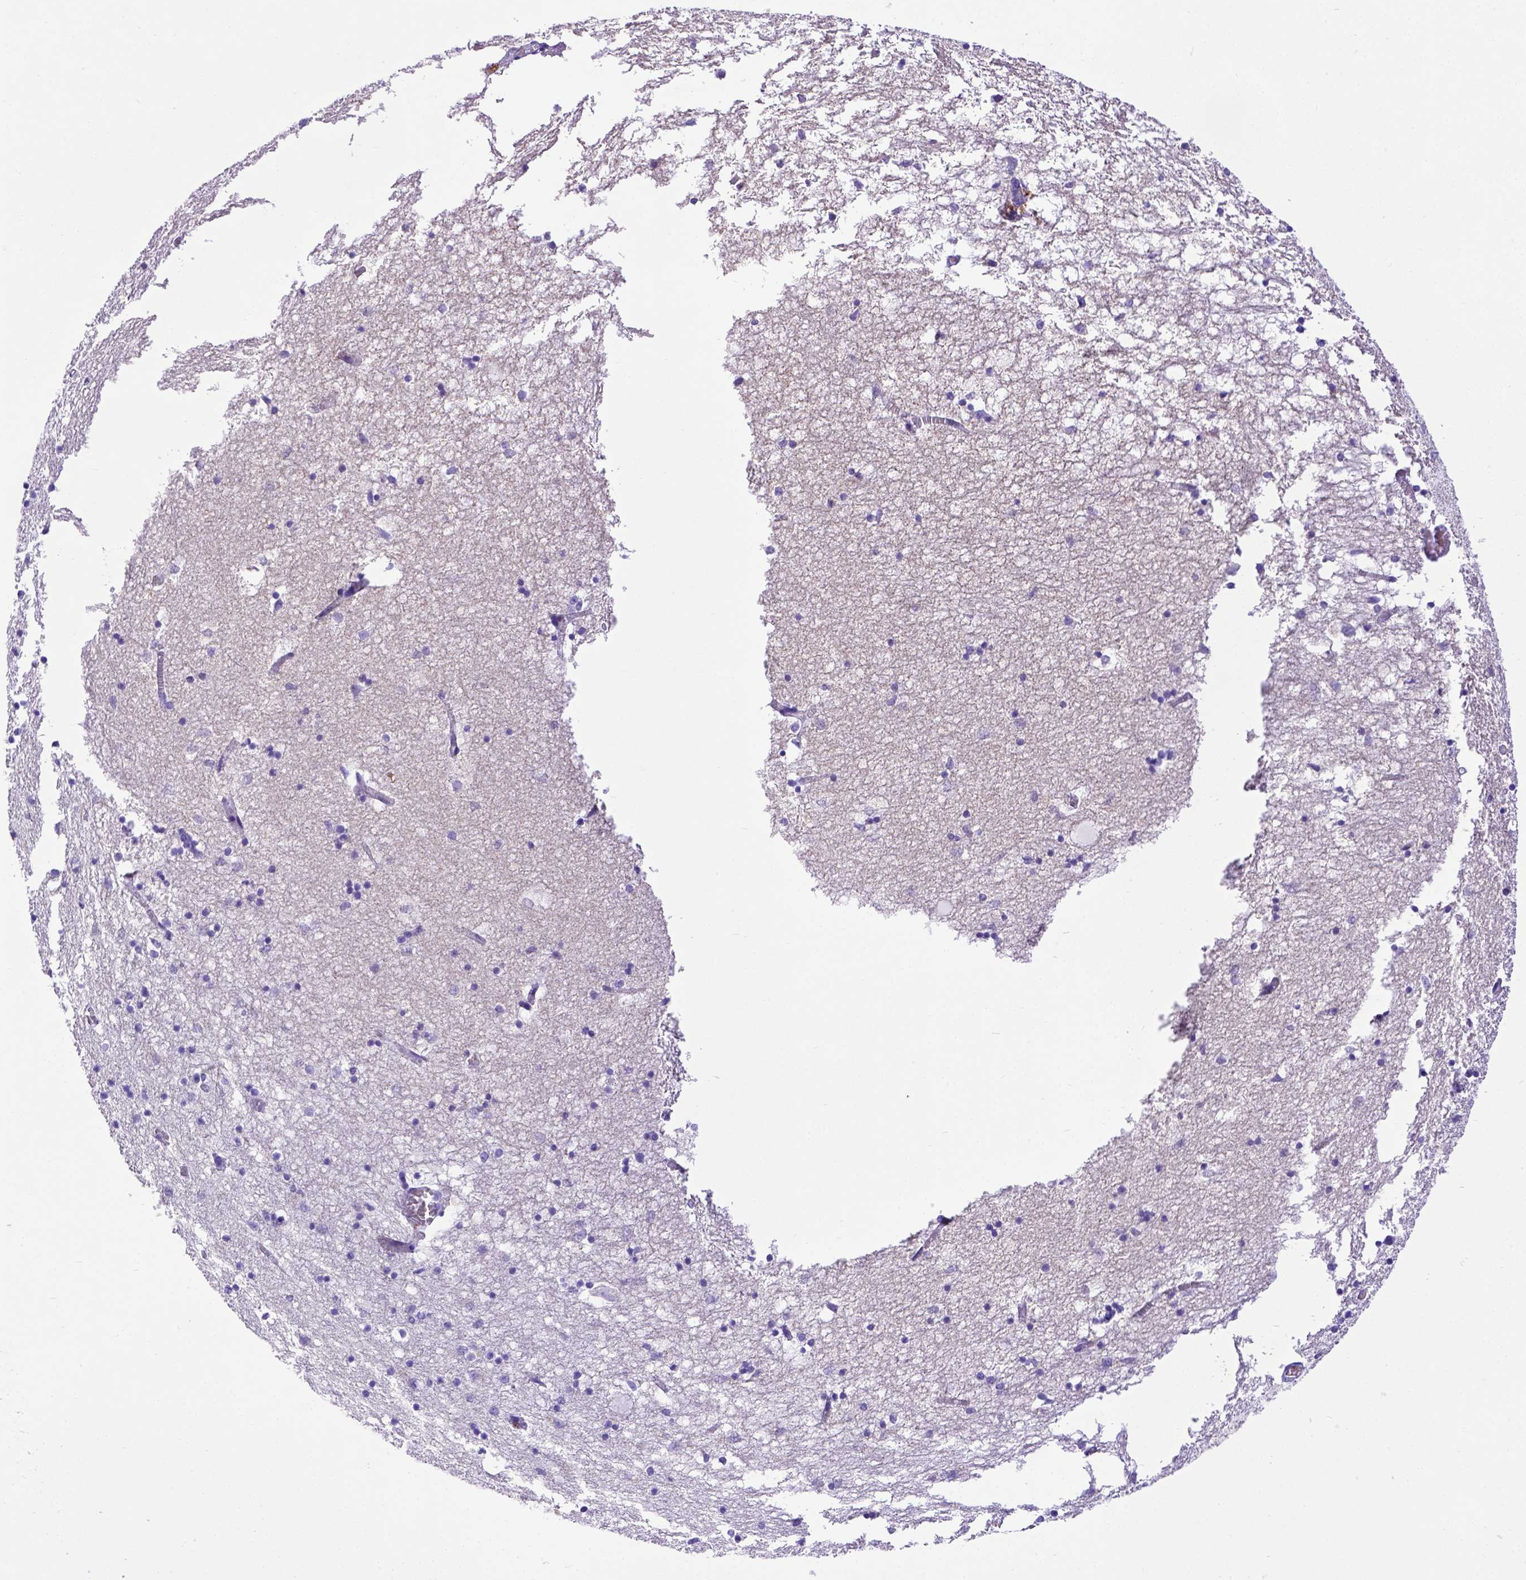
{"staining": {"intensity": "negative", "quantity": "none", "location": "none"}, "tissue": "hippocampus", "cell_type": "Glial cells", "image_type": "normal", "snomed": [{"axis": "morphology", "description": "Normal tissue, NOS"}, {"axis": "topography", "description": "Lateral ventricle wall"}, {"axis": "topography", "description": "Hippocampus"}], "caption": "The micrograph displays no staining of glial cells in unremarkable hippocampus.", "gene": "LRRC18", "patient": {"sex": "female", "age": 63}}